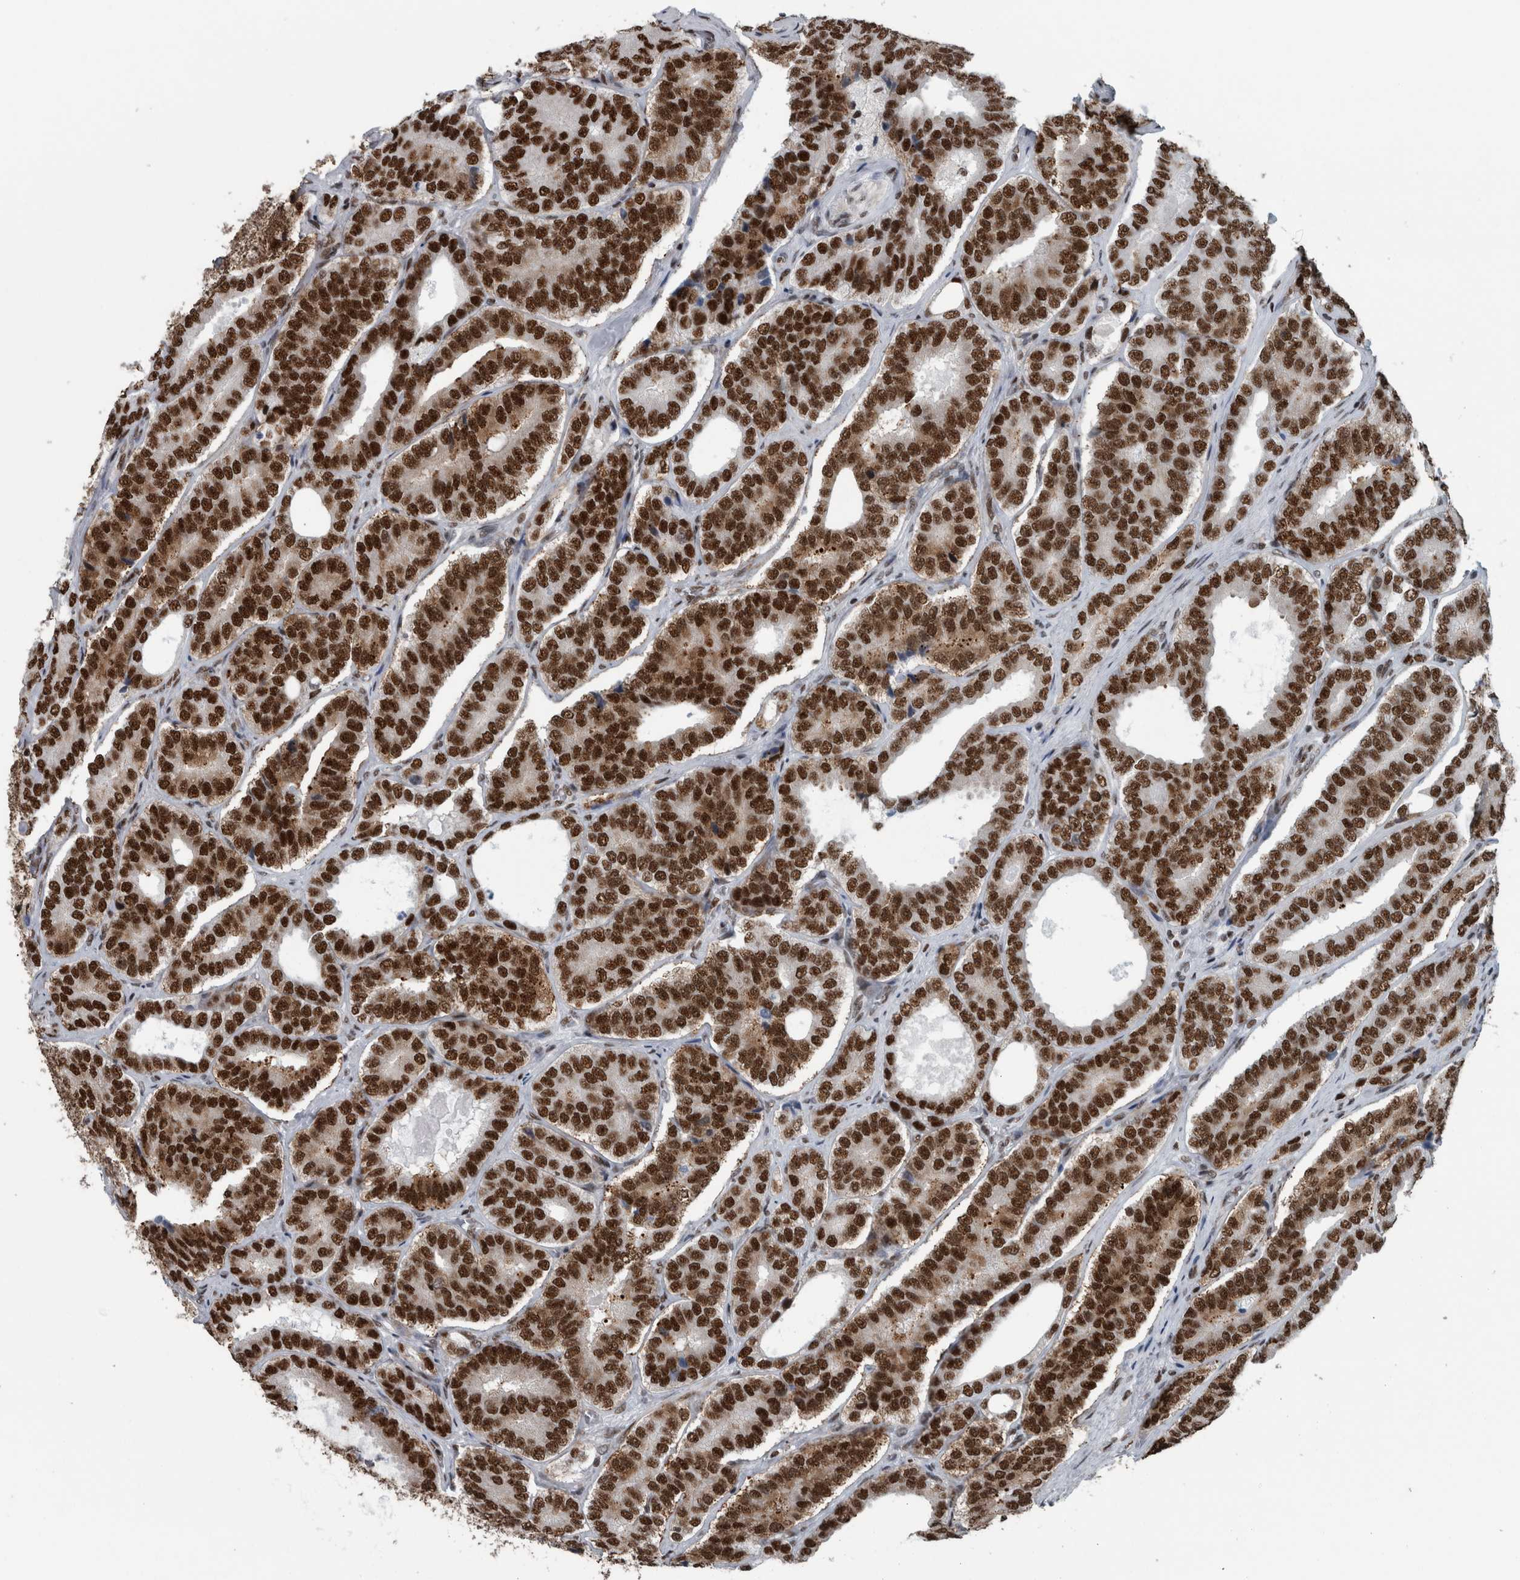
{"staining": {"intensity": "strong", "quantity": ">75%", "location": "nuclear"}, "tissue": "prostate cancer", "cell_type": "Tumor cells", "image_type": "cancer", "snomed": [{"axis": "morphology", "description": "Adenocarcinoma, High grade"}, {"axis": "topography", "description": "Prostate"}], "caption": "This photomicrograph demonstrates immunohistochemistry staining of human adenocarcinoma (high-grade) (prostate), with high strong nuclear positivity in approximately >75% of tumor cells.", "gene": "DNMT3A", "patient": {"sex": "male", "age": 56}}